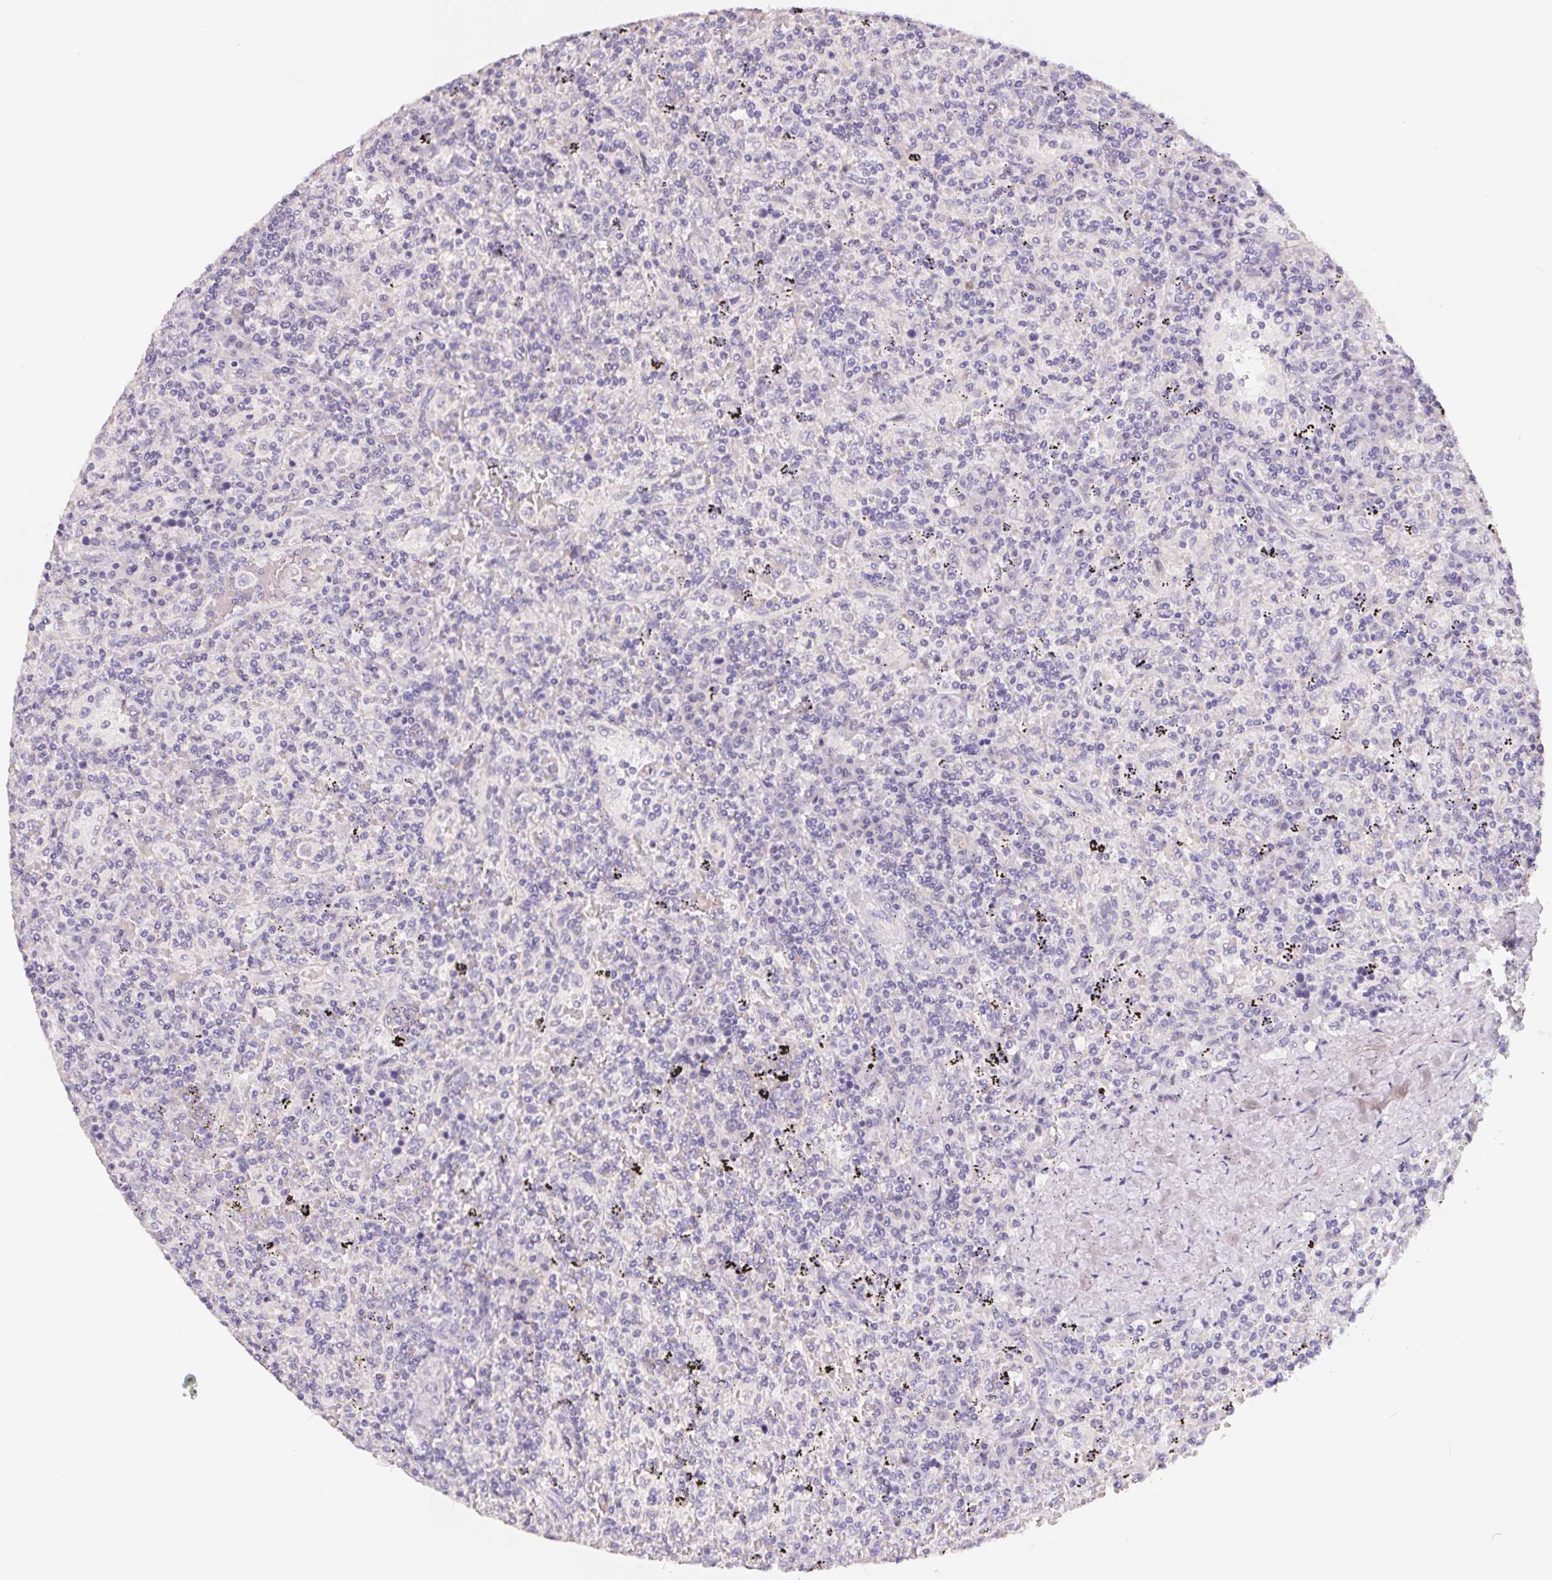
{"staining": {"intensity": "negative", "quantity": "none", "location": "none"}, "tissue": "lymphoma", "cell_type": "Tumor cells", "image_type": "cancer", "snomed": [{"axis": "morphology", "description": "Malignant lymphoma, non-Hodgkin's type, Low grade"}, {"axis": "topography", "description": "Spleen"}], "caption": "A high-resolution micrograph shows immunohistochemistry staining of lymphoma, which shows no significant positivity in tumor cells. The staining was performed using DAB (3,3'-diaminobenzidine) to visualize the protein expression in brown, while the nuclei were stained in blue with hematoxylin (Magnification: 20x).", "gene": "FDX1", "patient": {"sex": "male", "age": 62}}